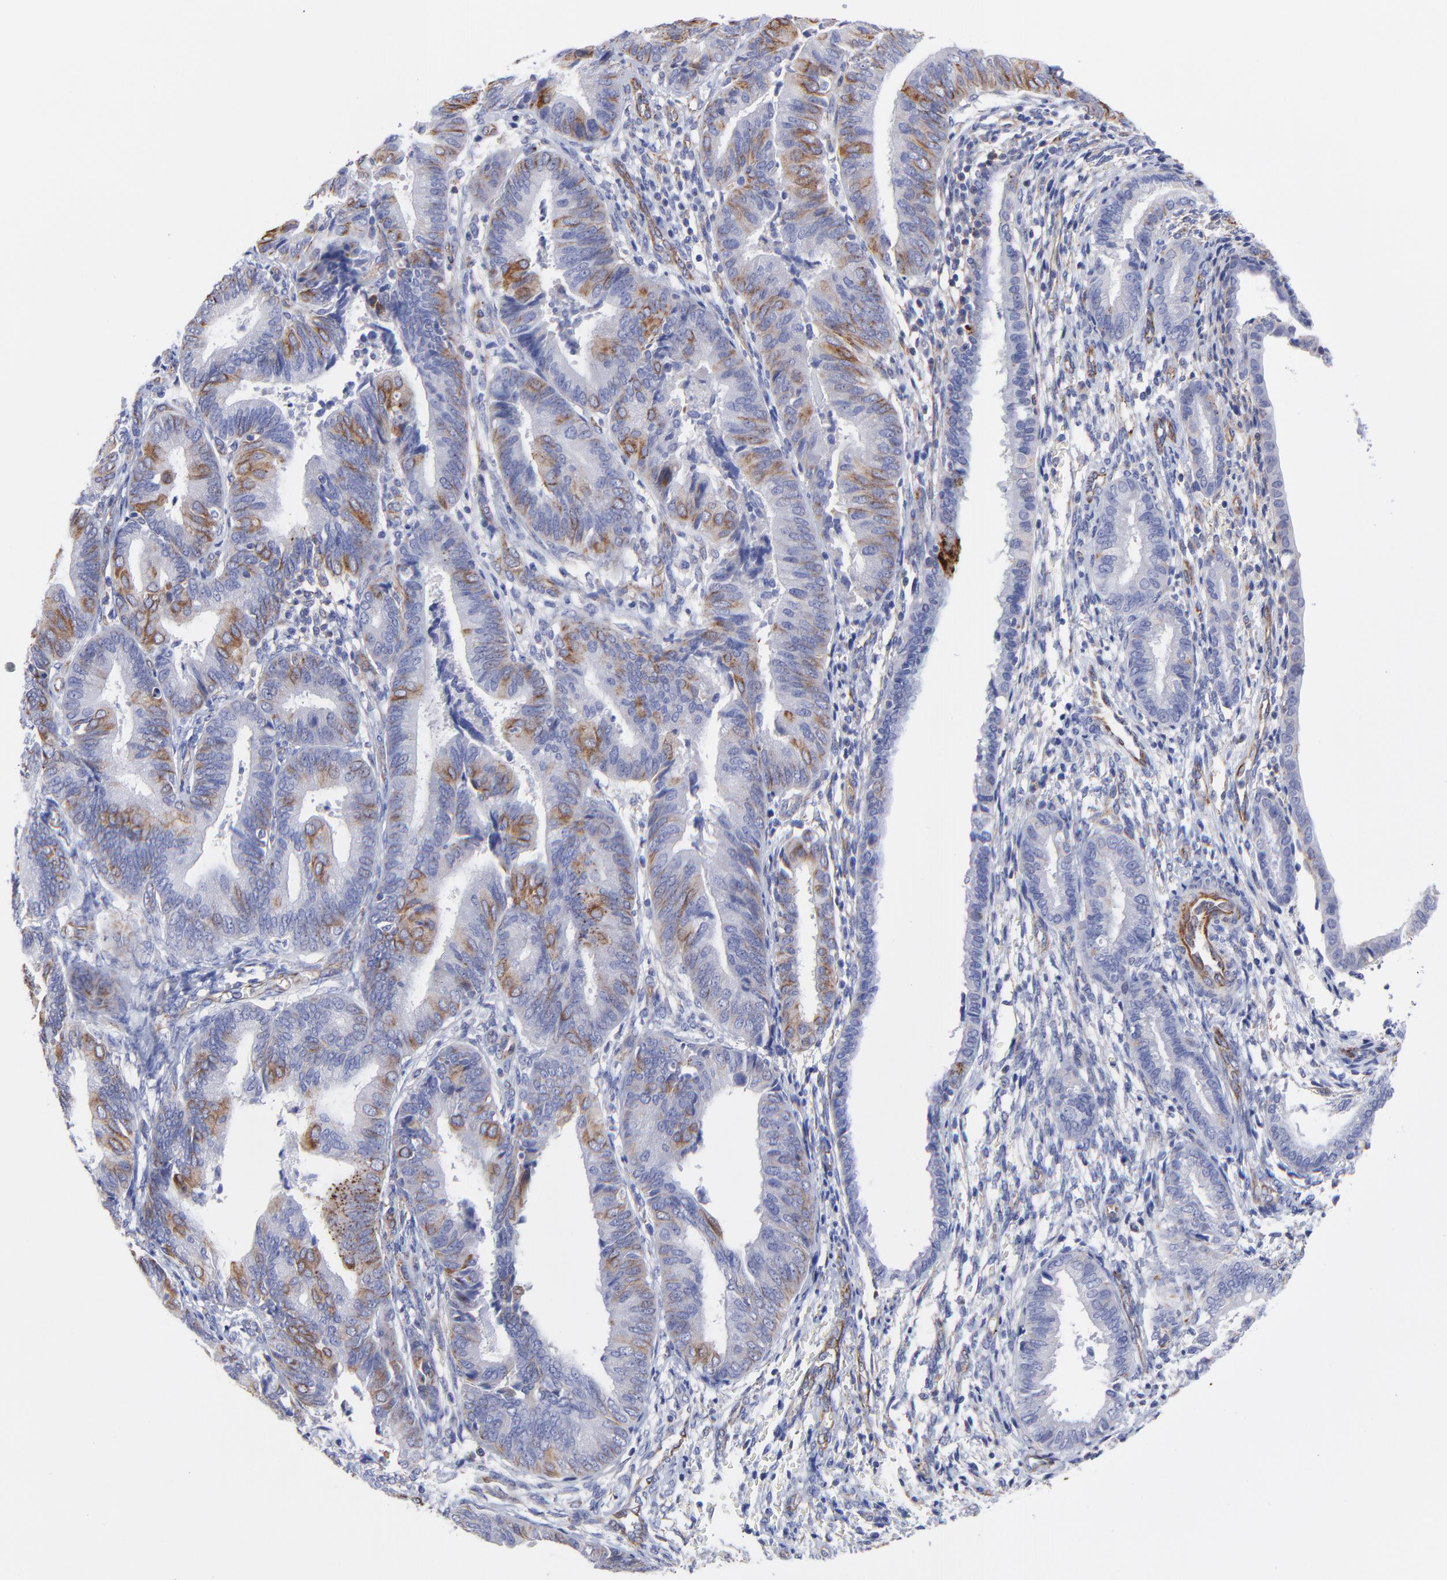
{"staining": {"intensity": "moderate", "quantity": "25%-75%", "location": "cytoplasmic/membranous"}, "tissue": "endometrial cancer", "cell_type": "Tumor cells", "image_type": "cancer", "snomed": [{"axis": "morphology", "description": "Adenocarcinoma, NOS"}, {"axis": "topography", "description": "Endometrium"}], "caption": "The photomicrograph displays immunohistochemical staining of endometrial cancer (adenocarcinoma). There is moderate cytoplasmic/membranous positivity is present in approximately 25%-75% of tumor cells.", "gene": "COX8C", "patient": {"sex": "female", "age": 63}}